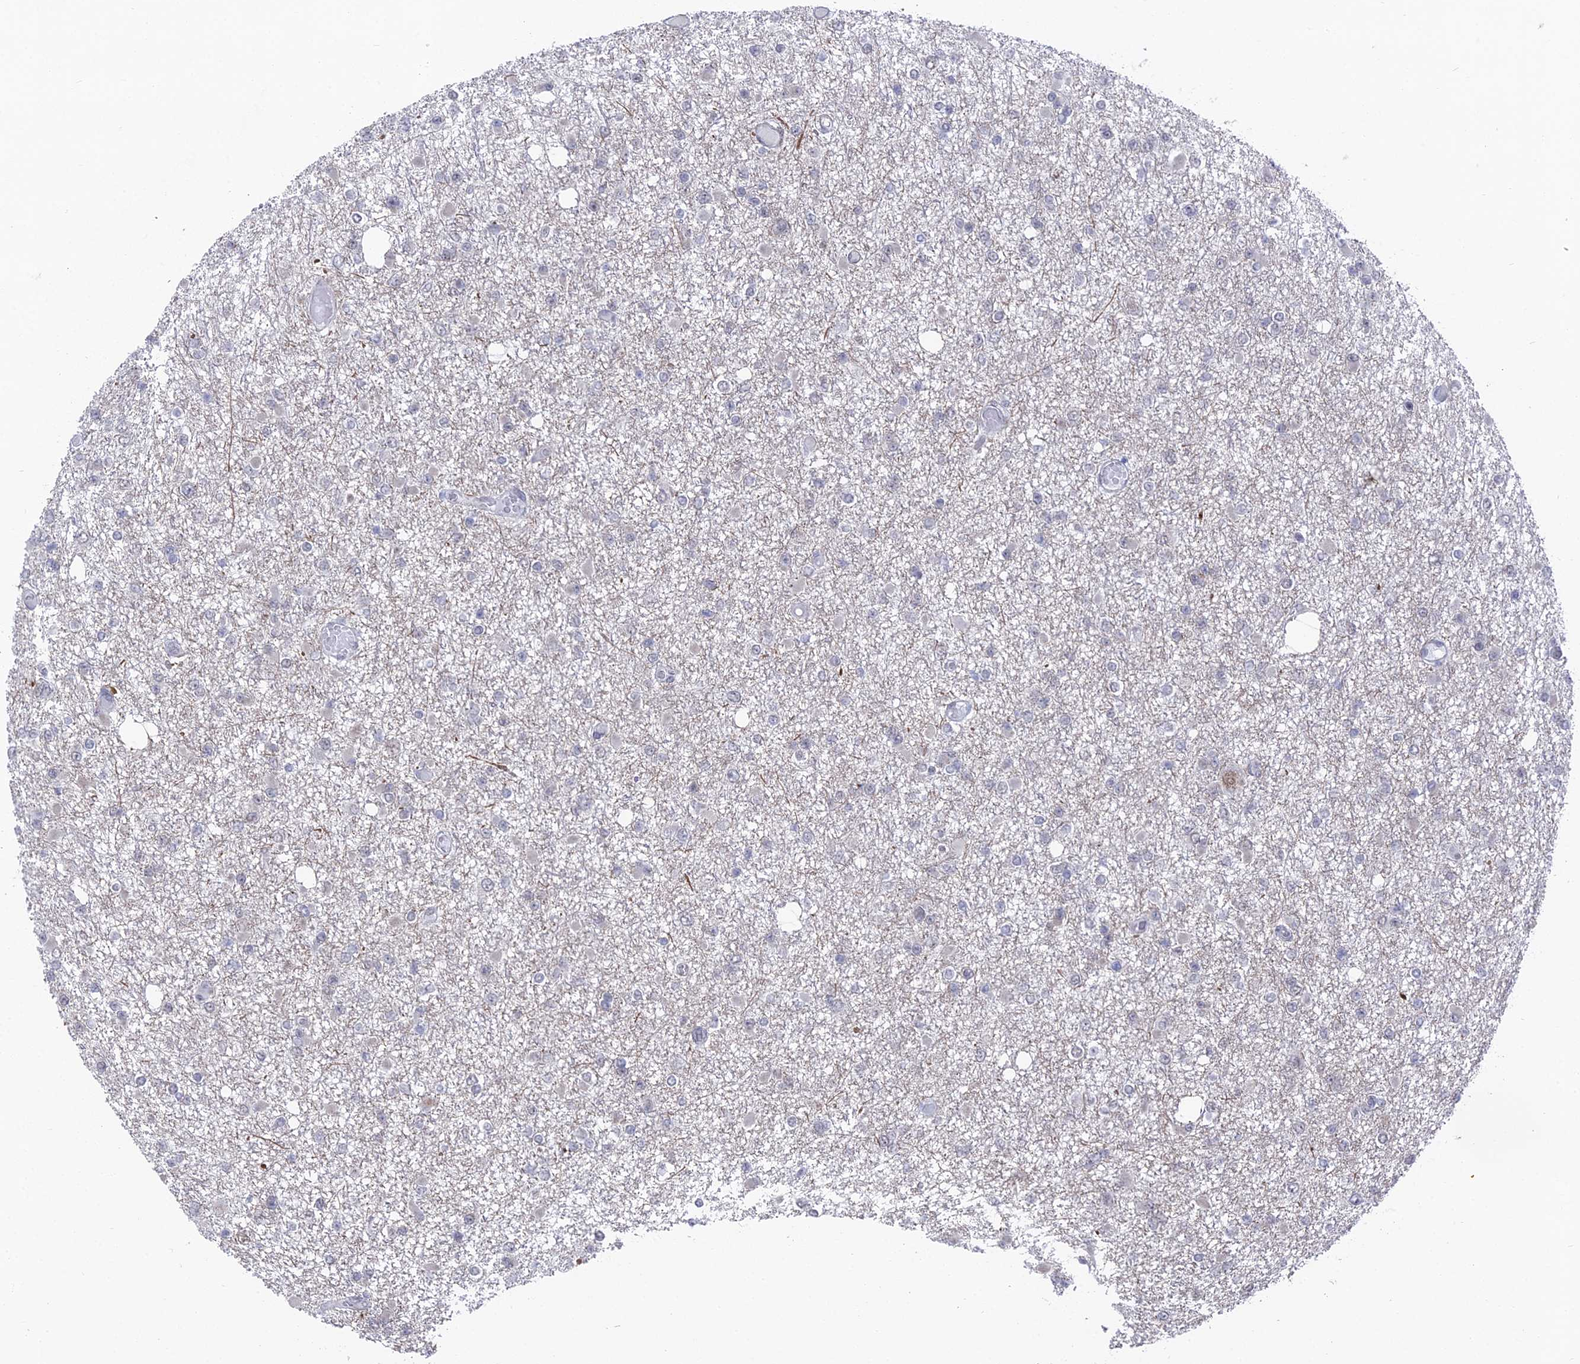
{"staining": {"intensity": "negative", "quantity": "none", "location": "none"}, "tissue": "glioma", "cell_type": "Tumor cells", "image_type": "cancer", "snomed": [{"axis": "morphology", "description": "Glioma, malignant, Low grade"}, {"axis": "topography", "description": "Brain"}], "caption": "Image shows no protein expression in tumor cells of glioma tissue.", "gene": "FHIP2A", "patient": {"sex": "female", "age": 22}}